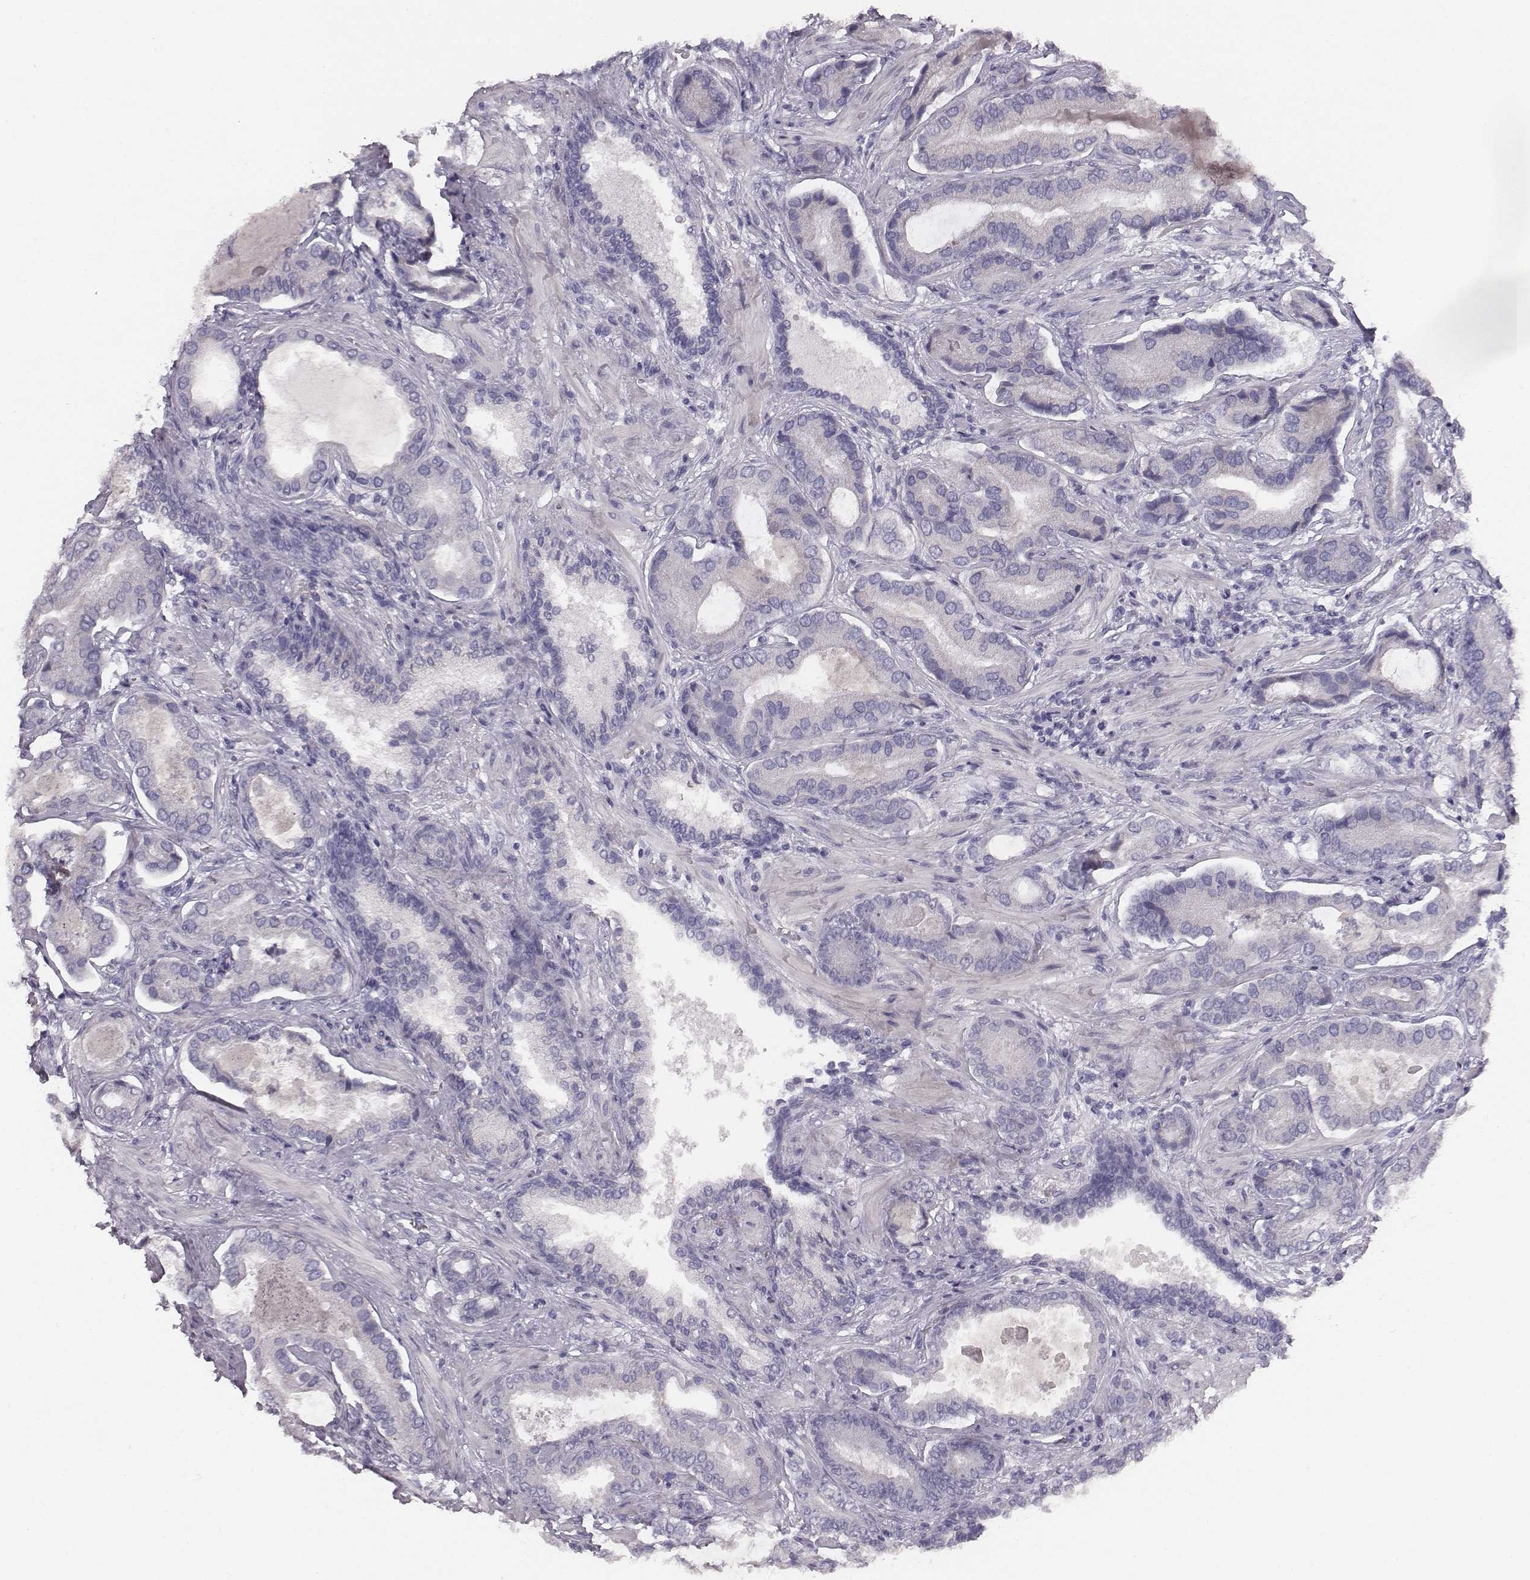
{"staining": {"intensity": "negative", "quantity": "none", "location": "none"}, "tissue": "prostate cancer", "cell_type": "Tumor cells", "image_type": "cancer", "snomed": [{"axis": "morphology", "description": "Adenocarcinoma, NOS"}, {"axis": "topography", "description": "Prostate"}], "caption": "Adenocarcinoma (prostate) stained for a protein using immunohistochemistry (IHC) reveals no staining tumor cells.", "gene": "MYH6", "patient": {"sex": "male", "age": 64}}